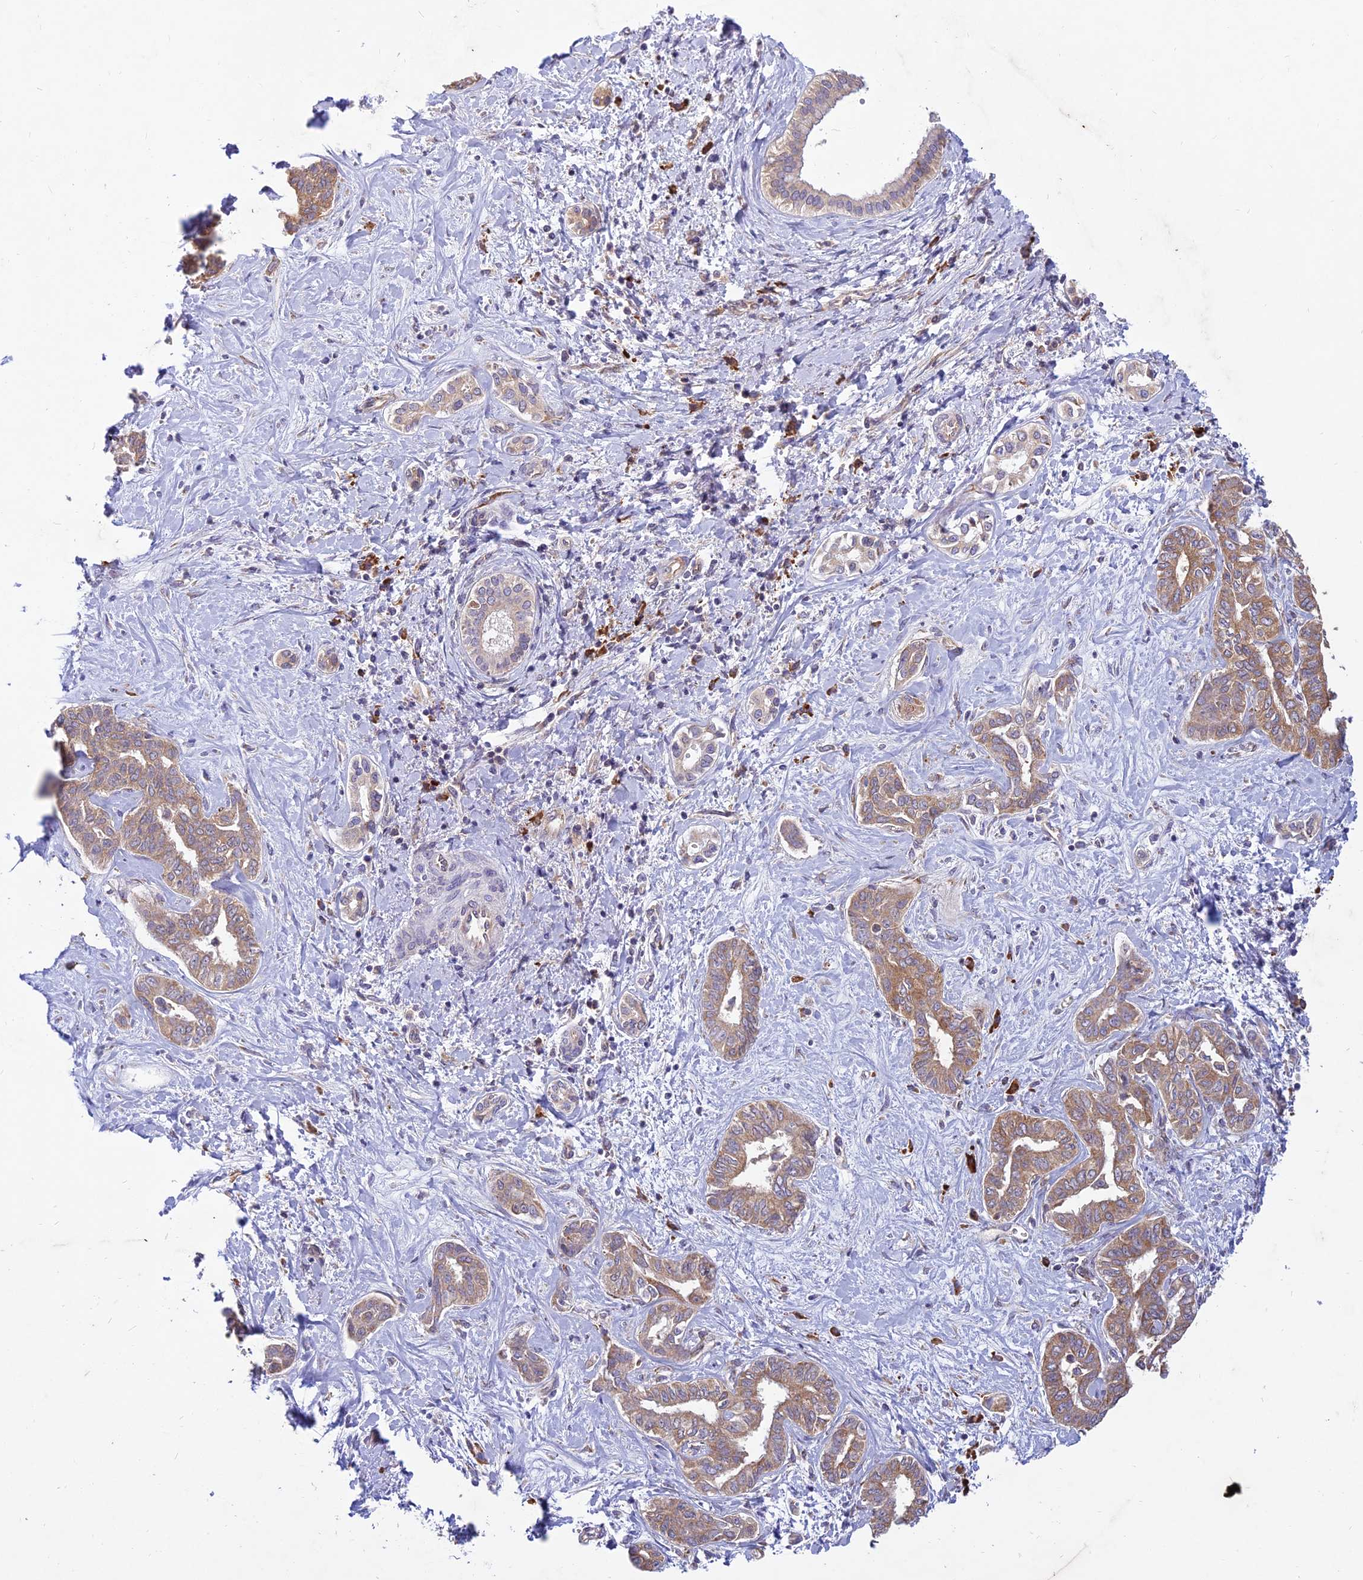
{"staining": {"intensity": "moderate", "quantity": ">75%", "location": "cytoplasmic/membranous"}, "tissue": "liver cancer", "cell_type": "Tumor cells", "image_type": "cancer", "snomed": [{"axis": "morphology", "description": "Cholangiocarcinoma"}, {"axis": "topography", "description": "Liver"}], "caption": "Protein expression analysis of human liver cancer (cholangiocarcinoma) reveals moderate cytoplasmic/membranous staining in approximately >75% of tumor cells. (brown staining indicates protein expression, while blue staining denotes nuclei).", "gene": "NXNL2", "patient": {"sex": "female", "age": 77}}